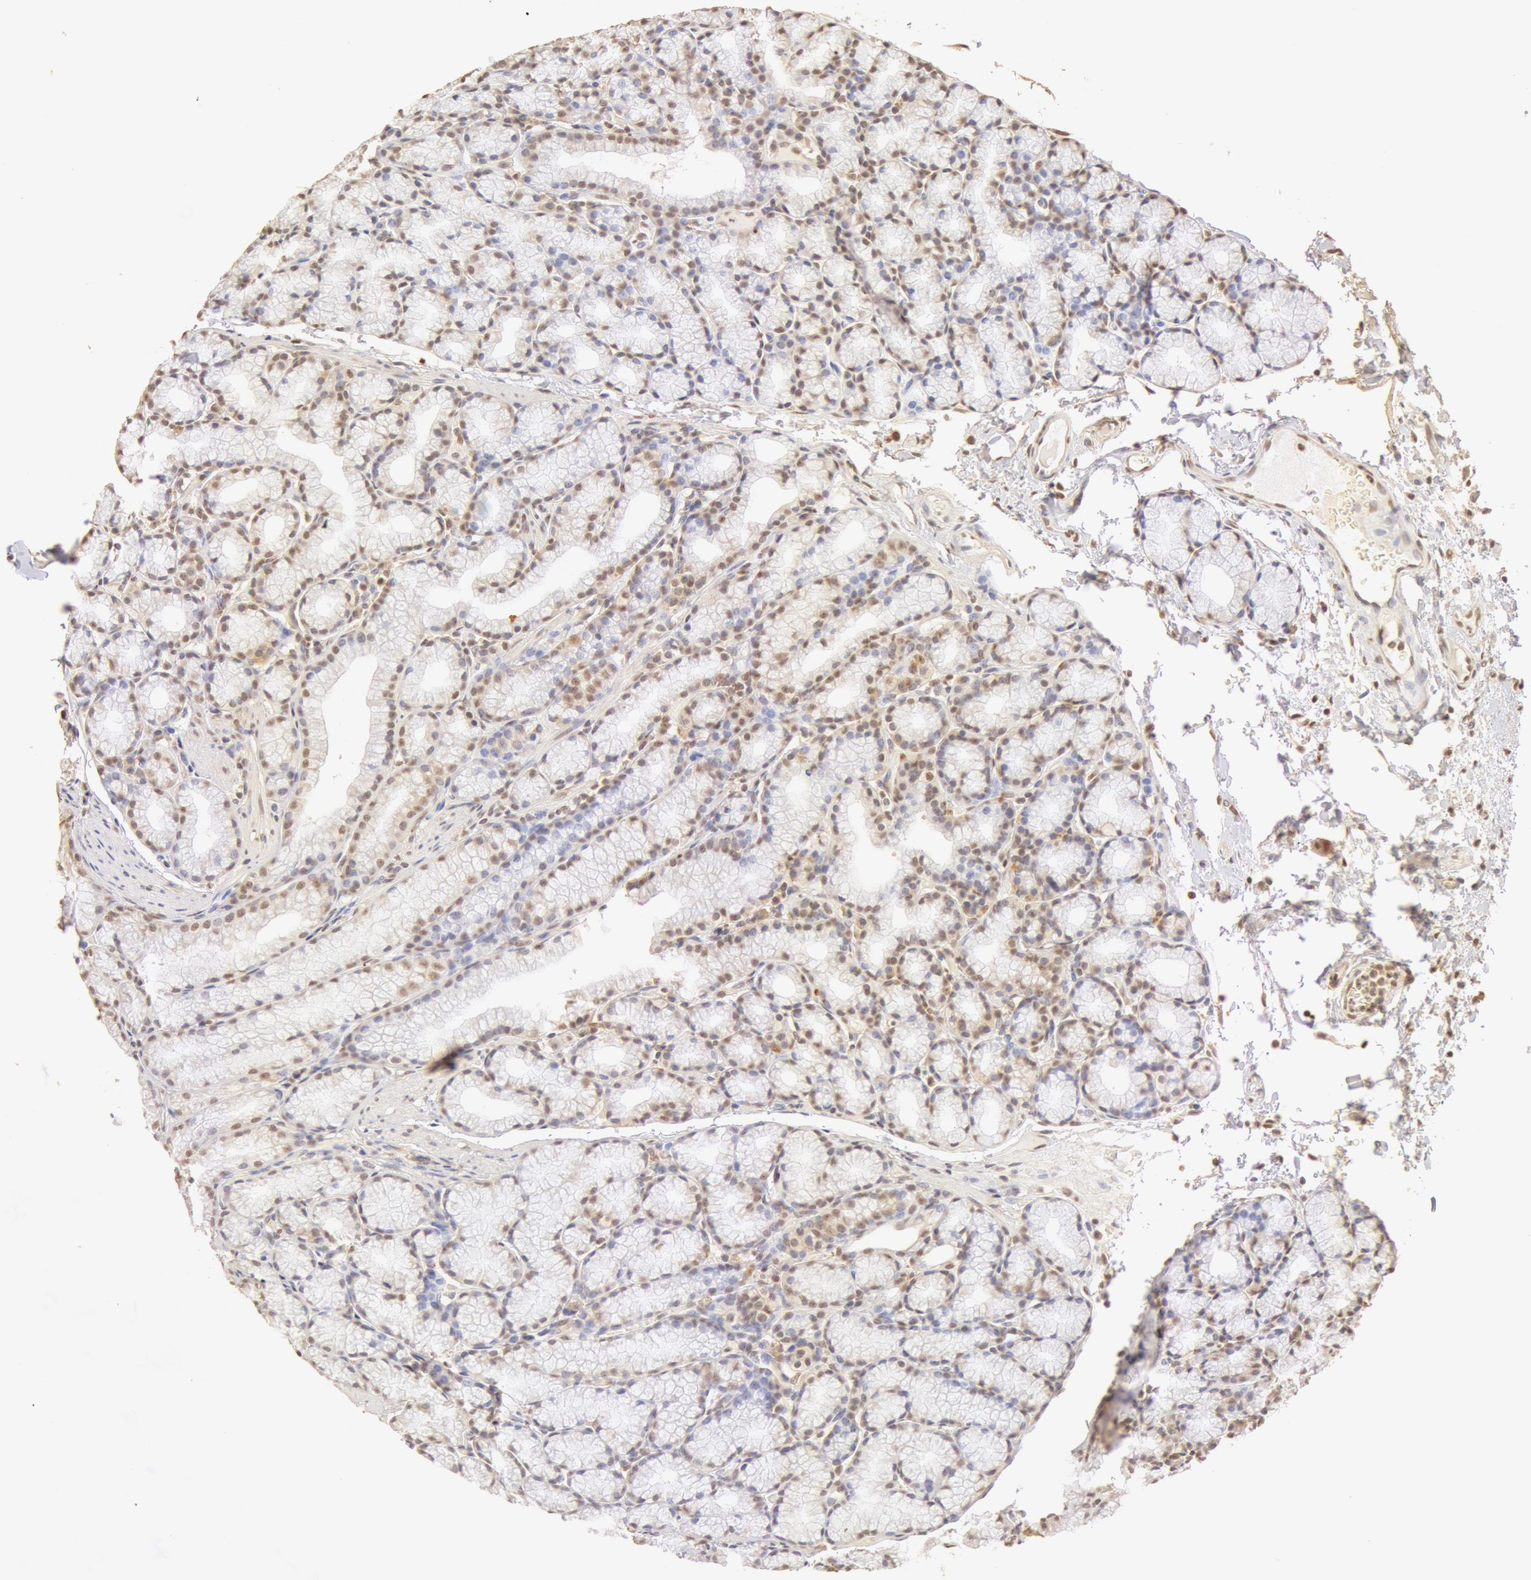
{"staining": {"intensity": "weak", "quantity": "25%-75%", "location": "cytoplasmic/membranous,nuclear"}, "tissue": "duodenum", "cell_type": "Glandular cells", "image_type": "normal", "snomed": [{"axis": "morphology", "description": "Normal tissue, NOS"}, {"axis": "topography", "description": "Duodenum"}], "caption": "Immunohistochemistry (IHC) photomicrograph of benign duodenum: duodenum stained using immunohistochemistry displays low levels of weak protein expression localized specifically in the cytoplasmic/membranous,nuclear of glandular cells, appearing as a cytoplasmic/membranous,nuclear brown color.", "gene": "SNRNP70", "patient": {"sex": "female", "age": 48}}